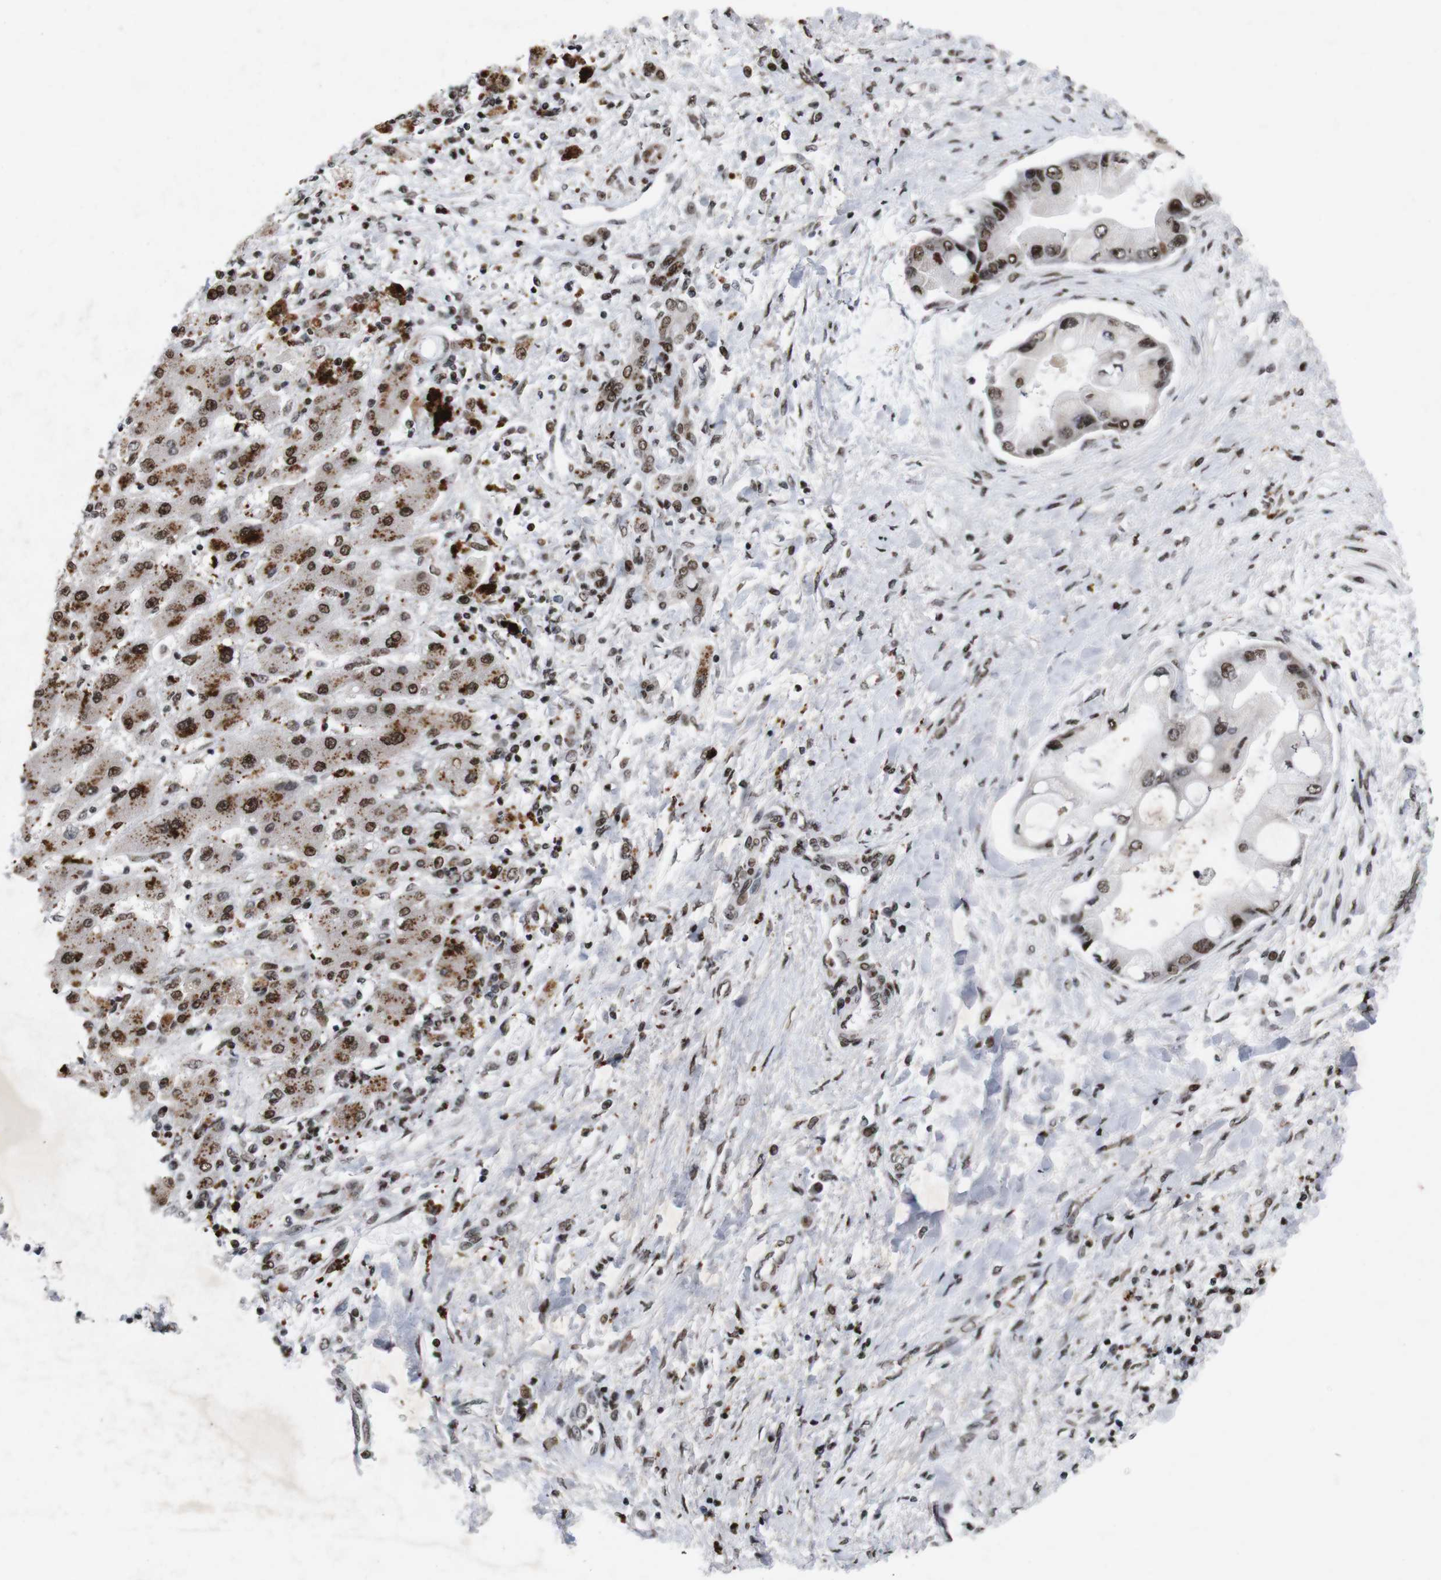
{"staining": {"intensity": "moderate", "quantity": ">75%", "location": "nuclear"}, "tissue": "liver cancer", "cell_type": "Tumor cells", "image_type": "cancer", "snomed": [{"axis": "morphology", "description": "Cholangiocarcinoma"}, {"axis": "topography", "description": "Liver"}], "caption": "This is an image of immunohistochemistry (IHC) staining of liver cancer (cholangiocarcinoma), which shows moderate expression in the nuclear of tumor cells.", "gene": "MAGEH1", "patient": {"sex": "male", "age": 50}}